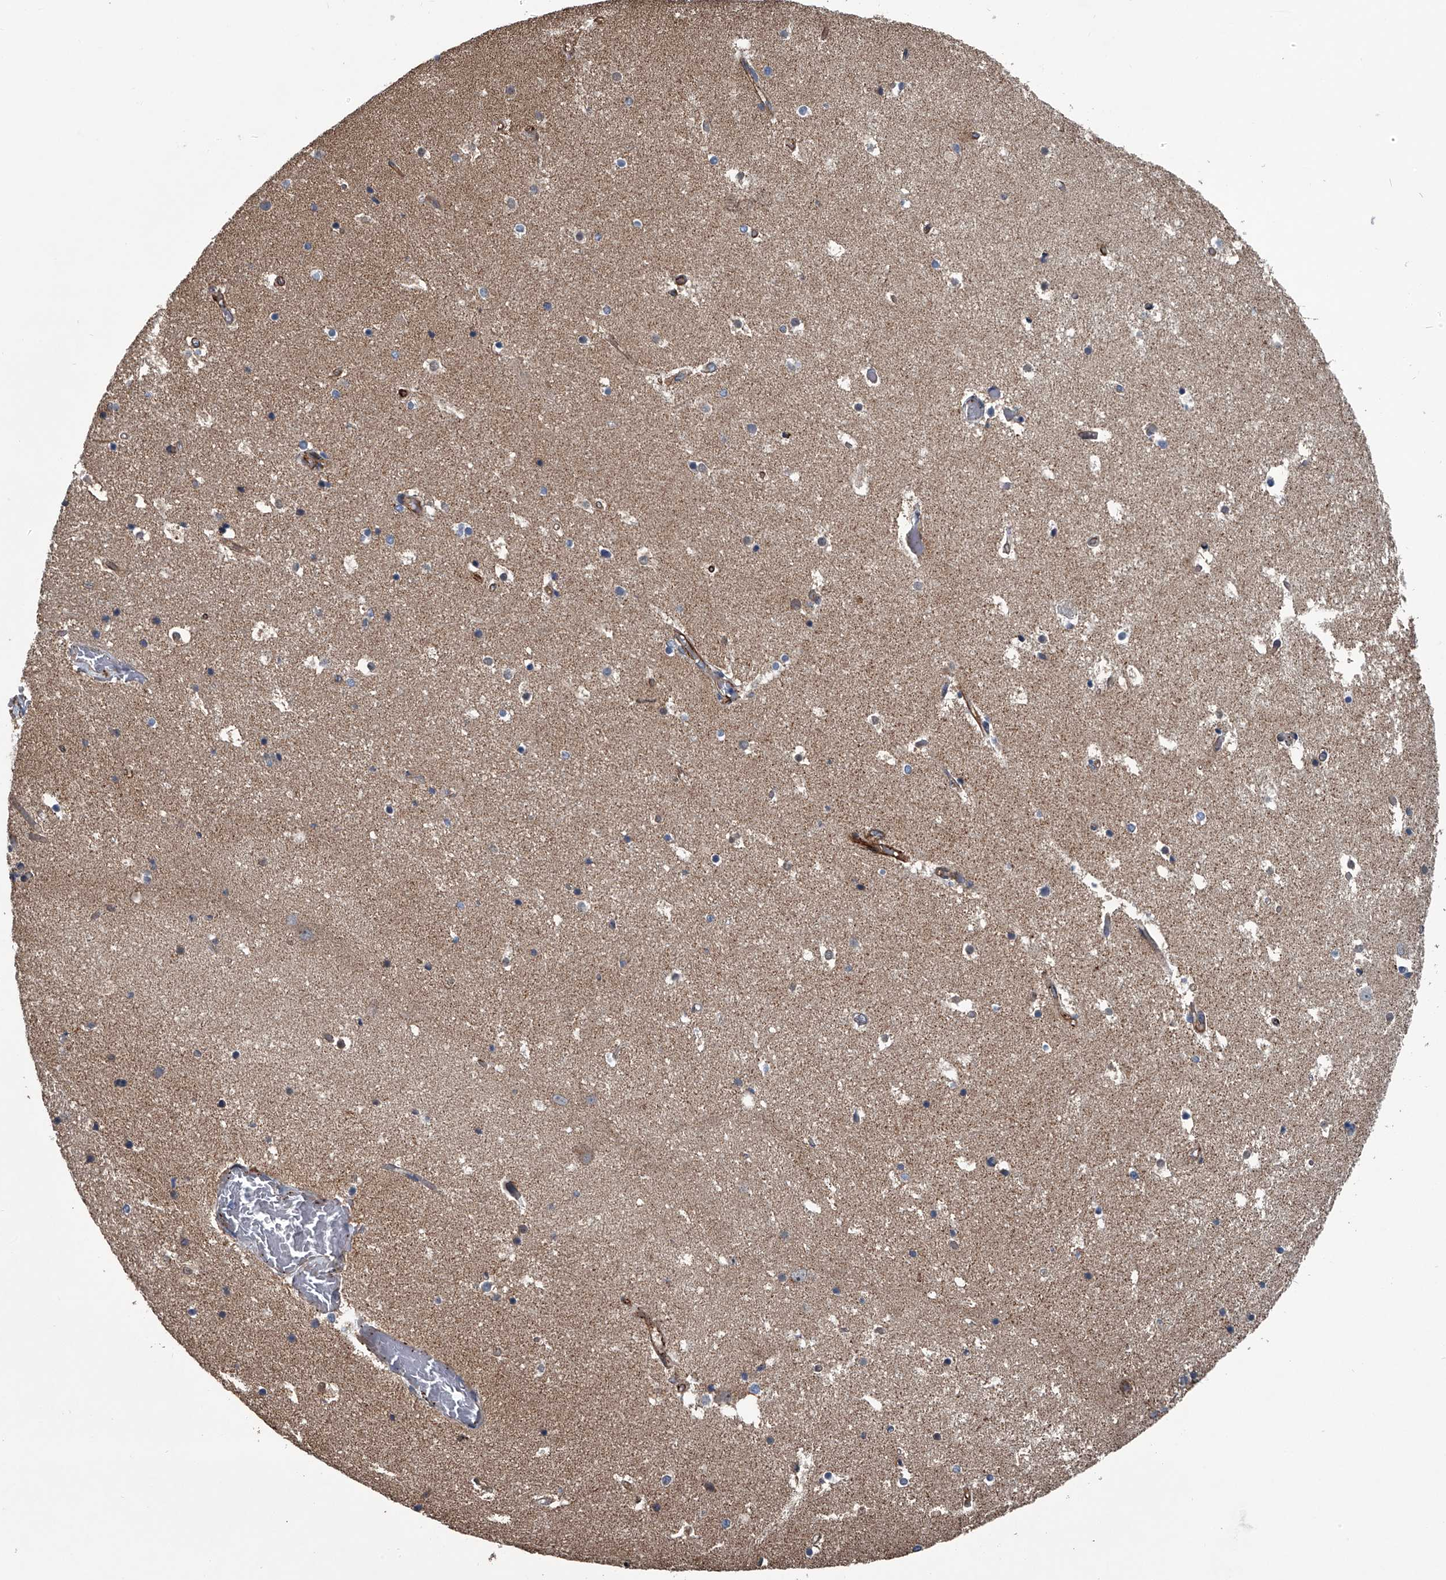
{"staining": {"intensity": "weak", "quantity": "<25%", "location": "cytoplasmic/membranous"}, "tissue": "hippocampus", "cell_type": "Glial cells", "image_type": "normal", "snomed": [{"axis": "morphology", "description": "Normal tissue, NOS"}, {"axis": "topography", "description": "Hippocampus"}], "caption": "This is a micrograph of immunohistochemistry staining of unremarkable hippocampus, which shows no positivity in glial cells. Nuclei are stained in blue.", "gene": "LDLRAD2", "patient": {"sex": "female", "age": 52}}